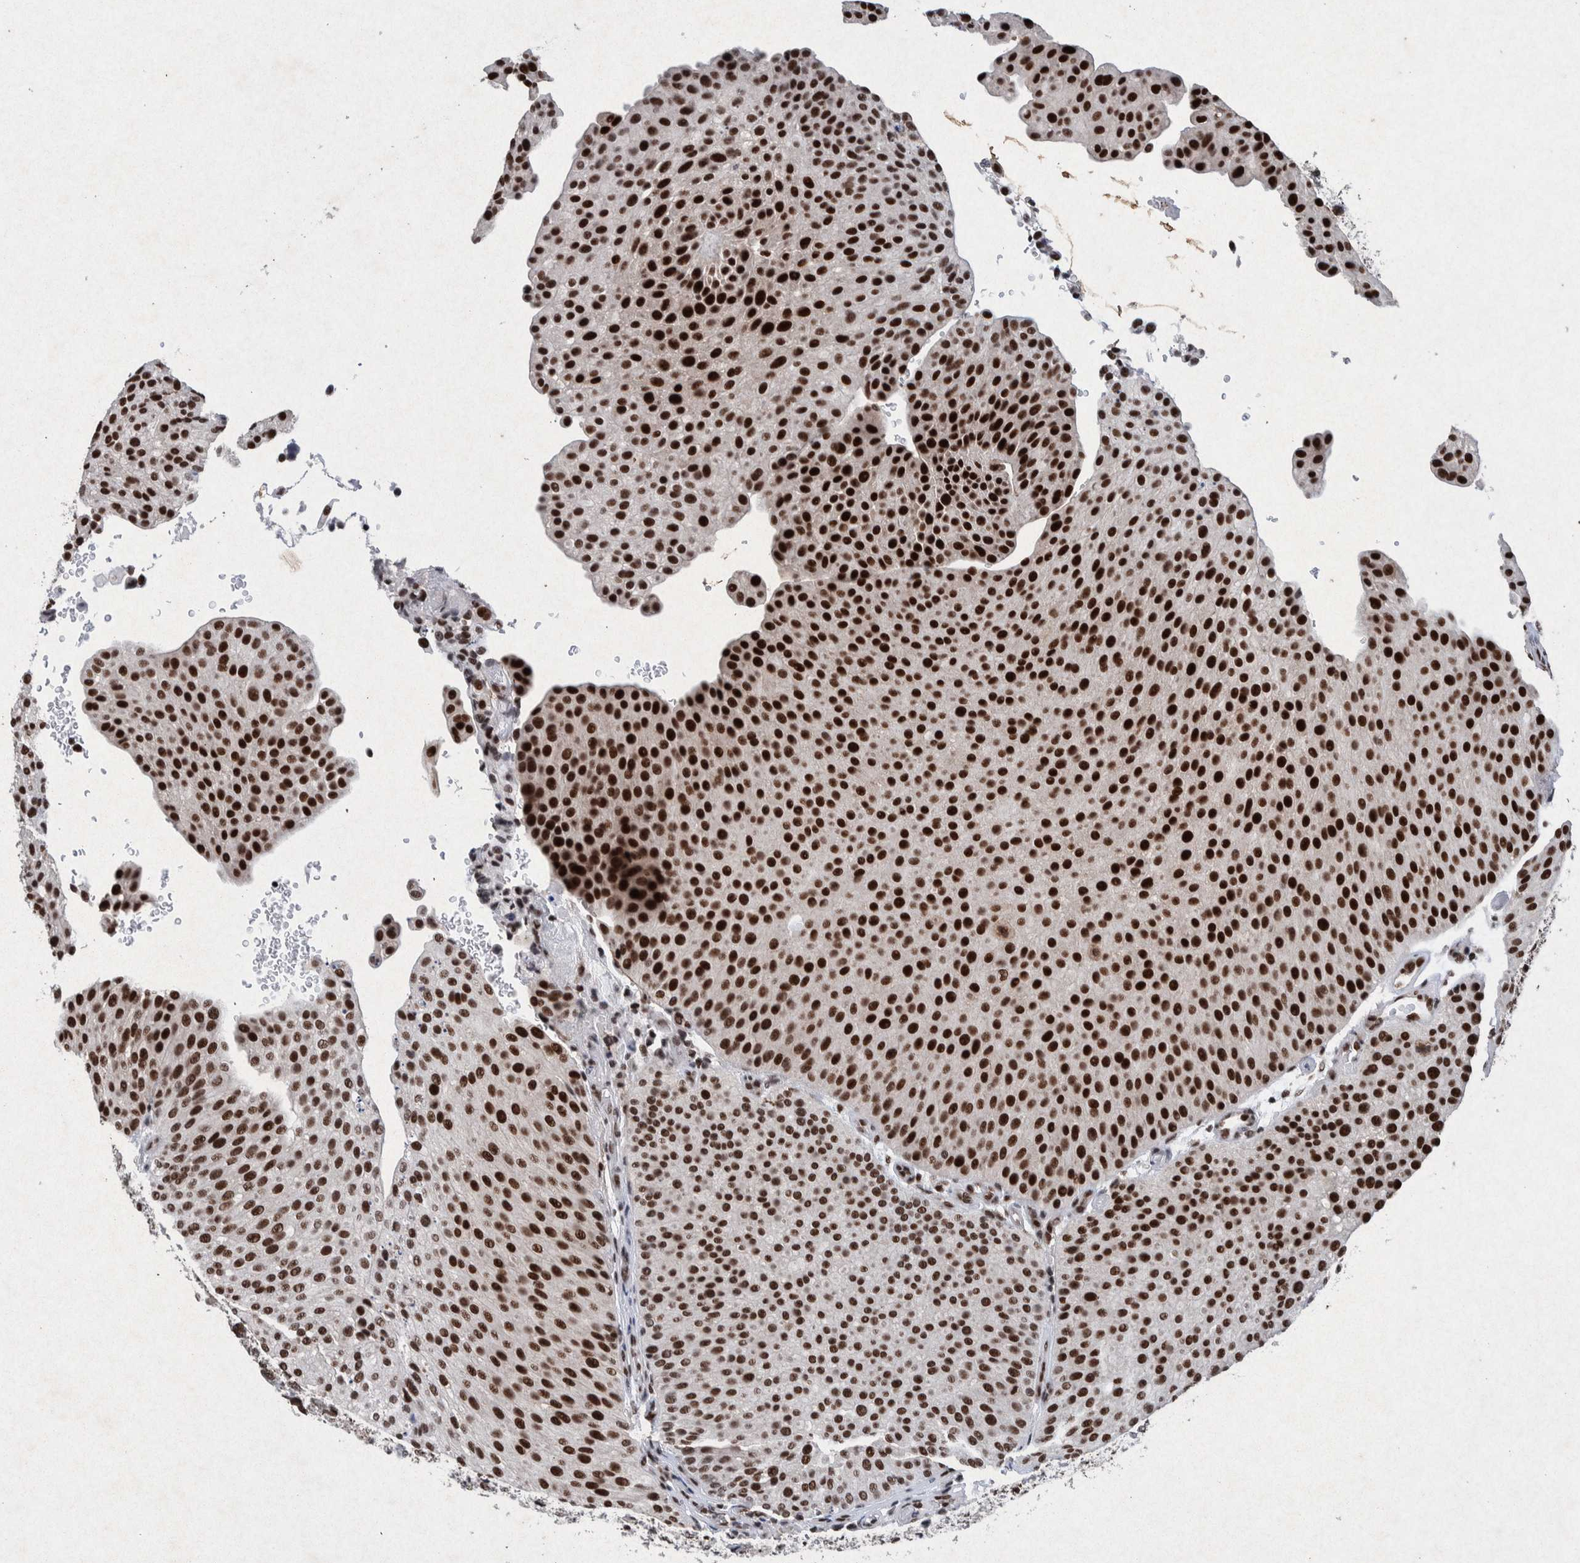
{"staining": {"intensity": "strong", "quantity": ">75%", "location": "nuclear"}, "tissue": "urothelial cancer", "cell_type": "Tumor cells", "image_type": "cancer", "snomed": [{"axis": "morphology", "description": "Urothelial carcinoma, Low grade"}, {"axis": "topography", "description": "Smooth muscle"}, {"axis": "topography", "description": "Urinary bladder"}], "caption": "Urothelial cancer stained with DAB IHC displays high levels of strong nuclear positivity in about >75% of tumor cells.", "gene": "TAF10", "patient": {"sex": "male", "age": 60}}